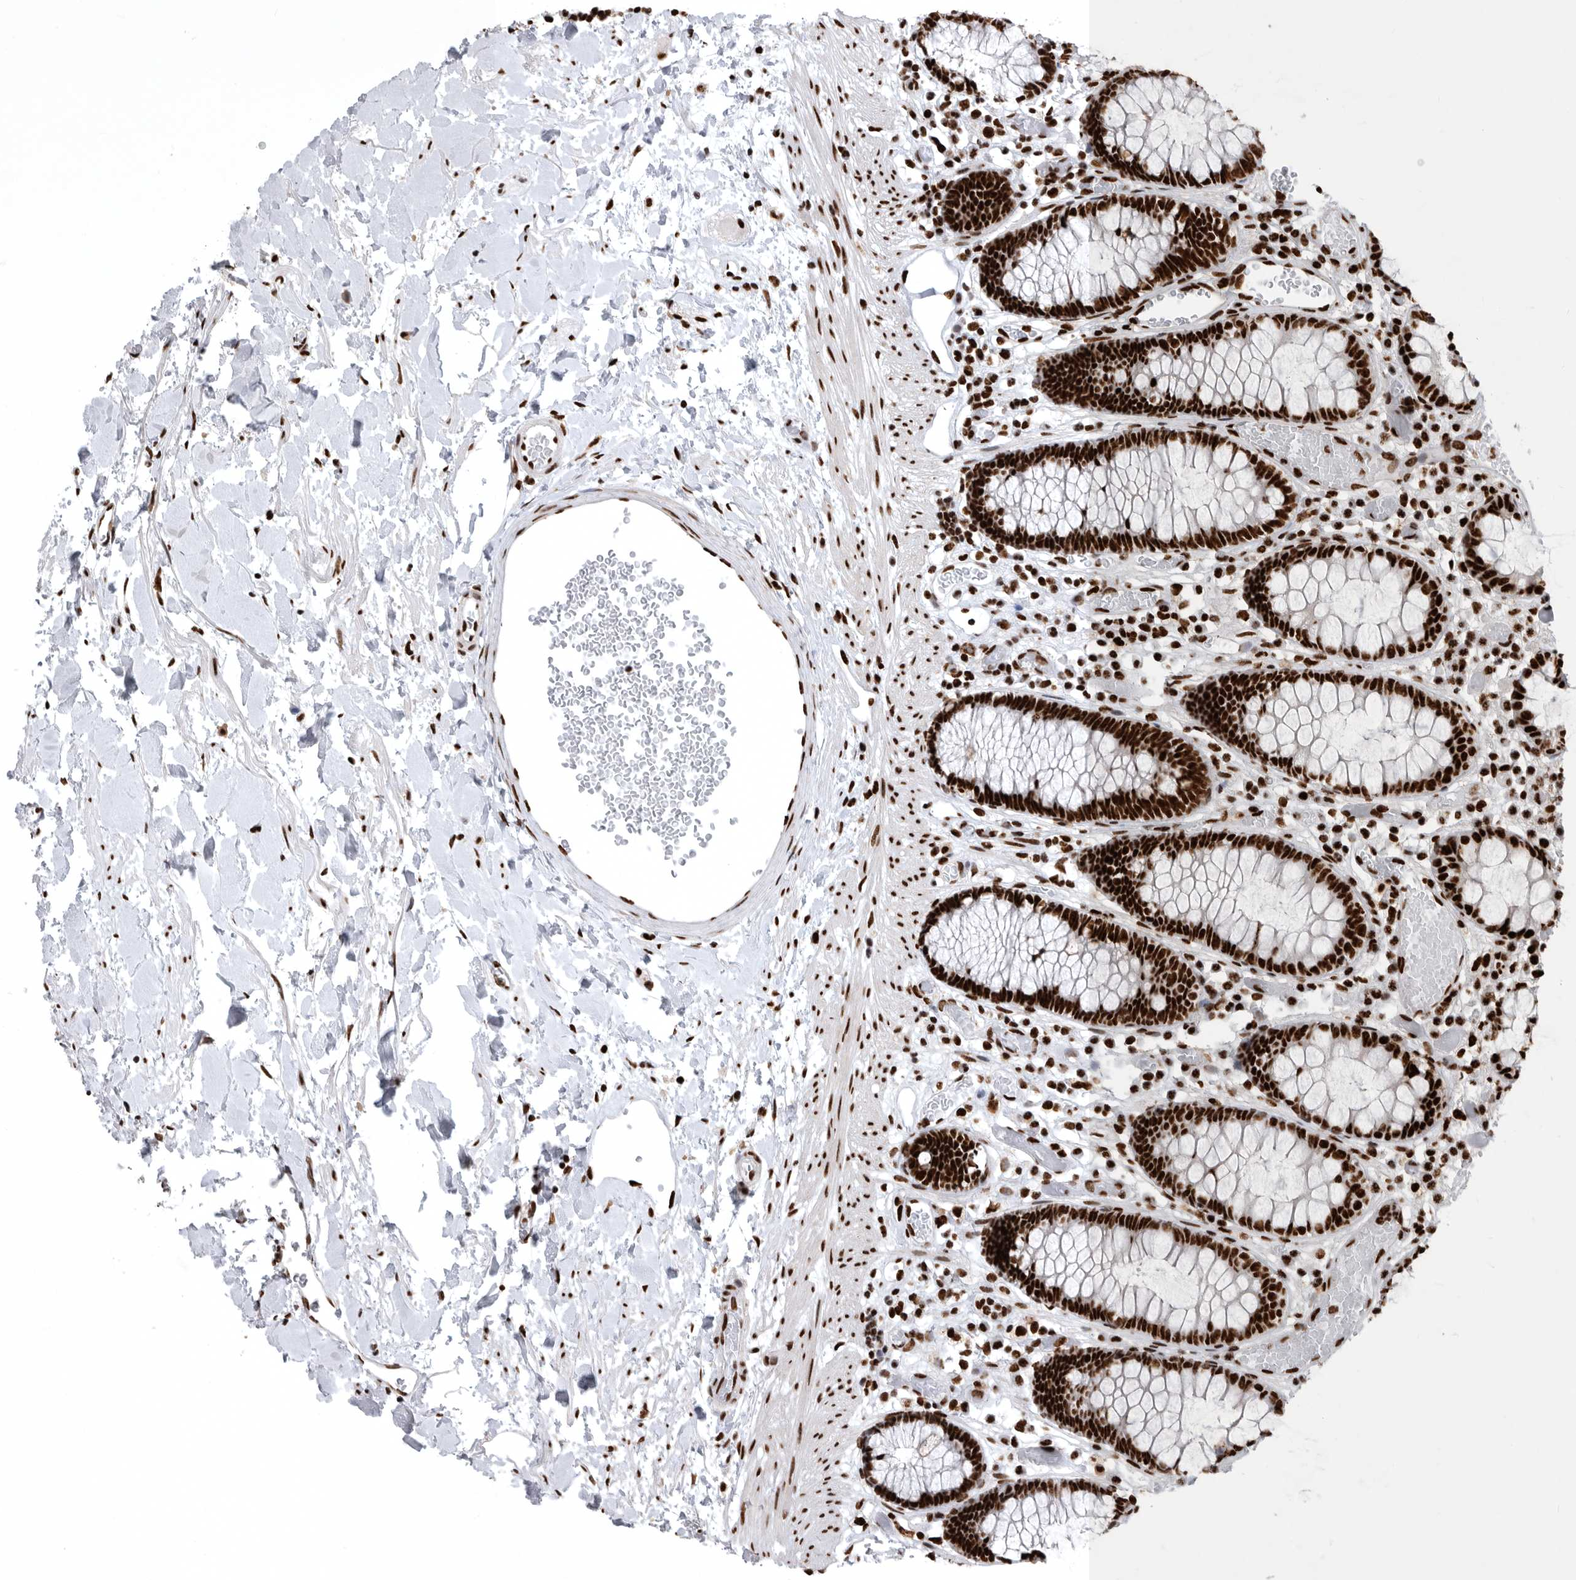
{"staining": {"intensity": "strong", "quantity": ">75%", "location": "nuclear"}, "tissue": "colon", "cell_type": "Endothelial cells", "image_type": "normal", "snomed": [{"axis": "morphology", "description": "Normal tissue, NOS"}, {"axis": "topography", "description": "Colon"}], "caption": "The micrograph demonstrates immunohistochemical staining of unremarkable colon. There is strong nuclear positivity is seen in about >75% of endothelial cells.", "gene": "BCLAF1", "patient": {"sex": "male", "age": 14}}